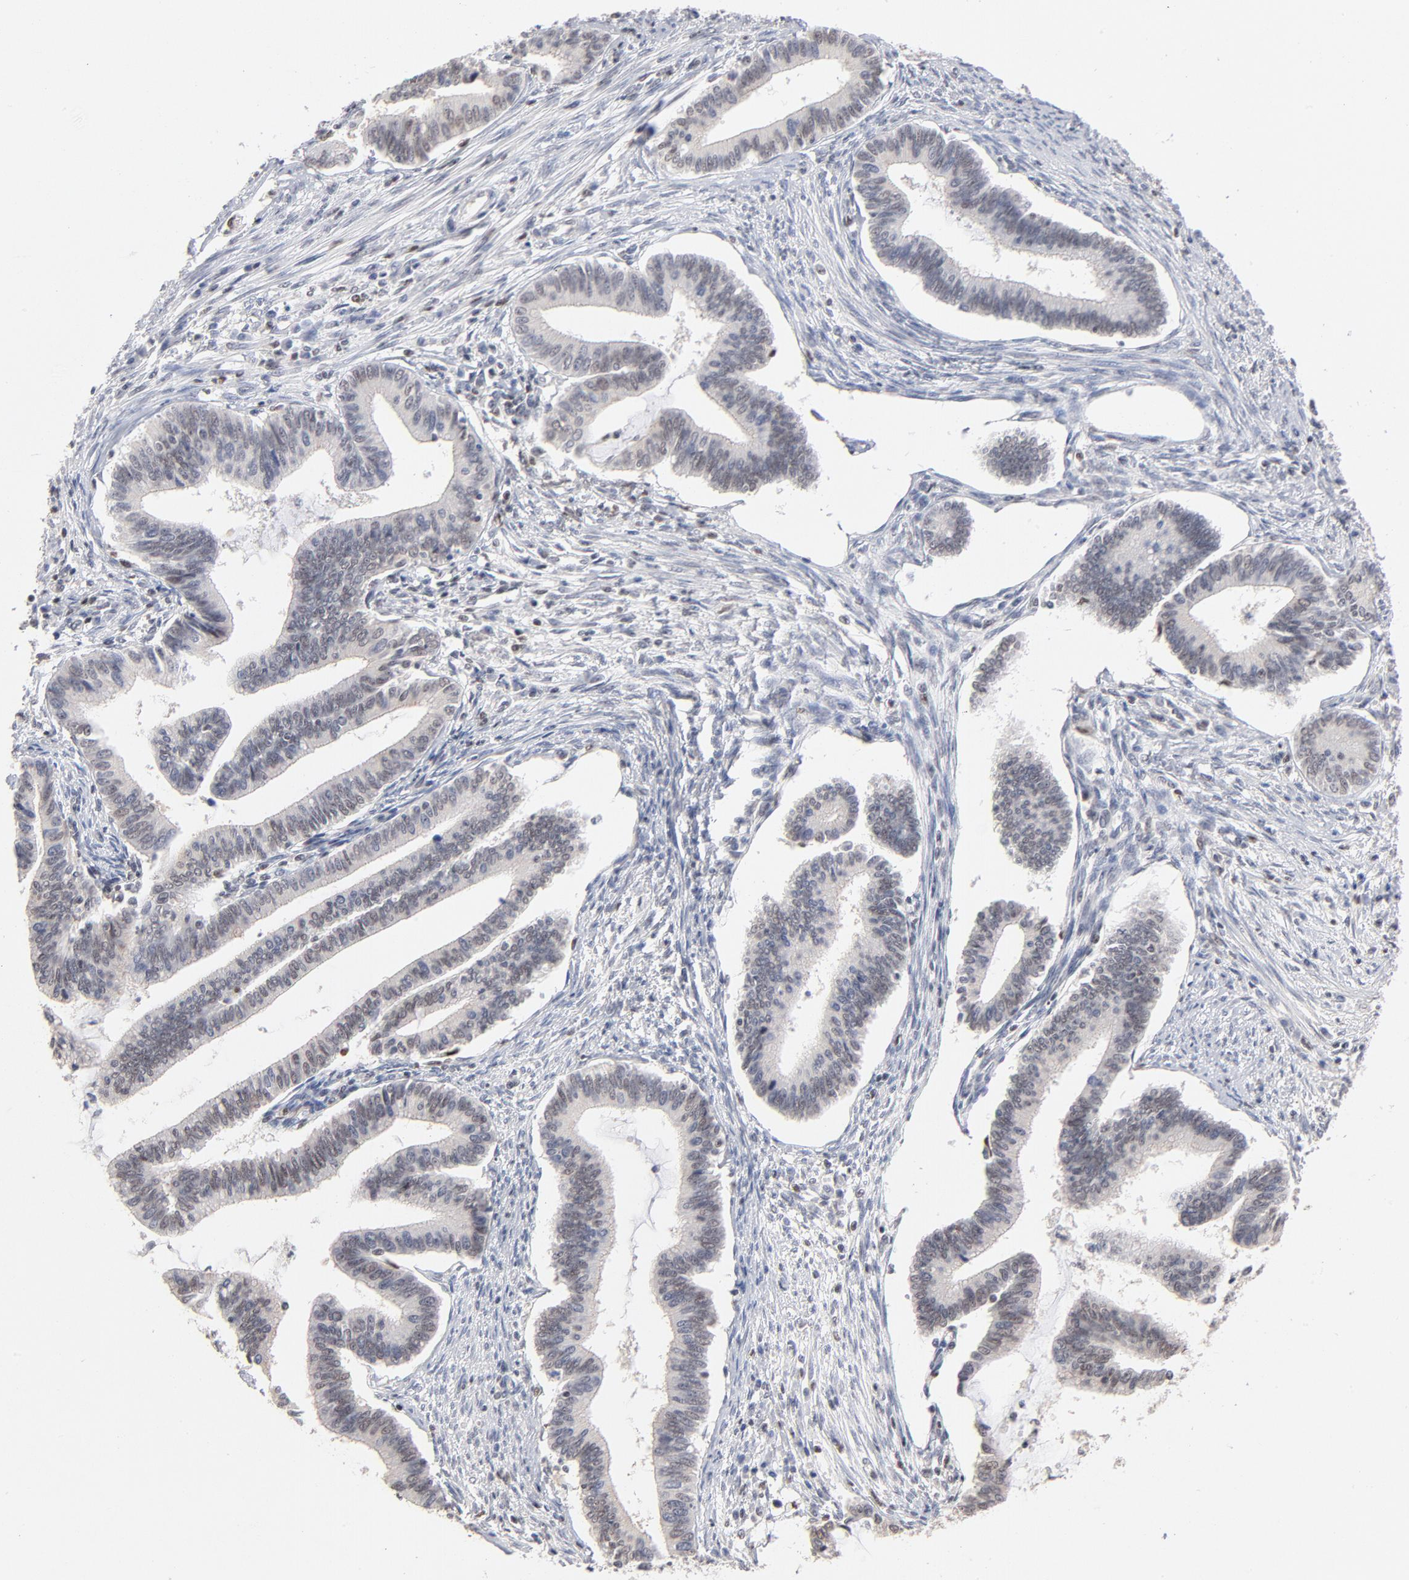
{"staining": {"intensity": "weak", "quantity": "<25%", "location": "nuclear"}, "tissue": "cervical cancer", "cell_type": "Tumor cells", "image_type": "cancer", "snomed": [{"axis": "morphology", "description": "Adenocarcinoma, NOS"}, {"axis": "topography", "description": "Cervix"}], "caption": "IHC micrograph of cervical cancer (adenocarcinoma) stained for a protein (brown), which reveals no expression in tumor cells.", "gene": "MAX", "patient": {"sex": "female", "age": 36}}